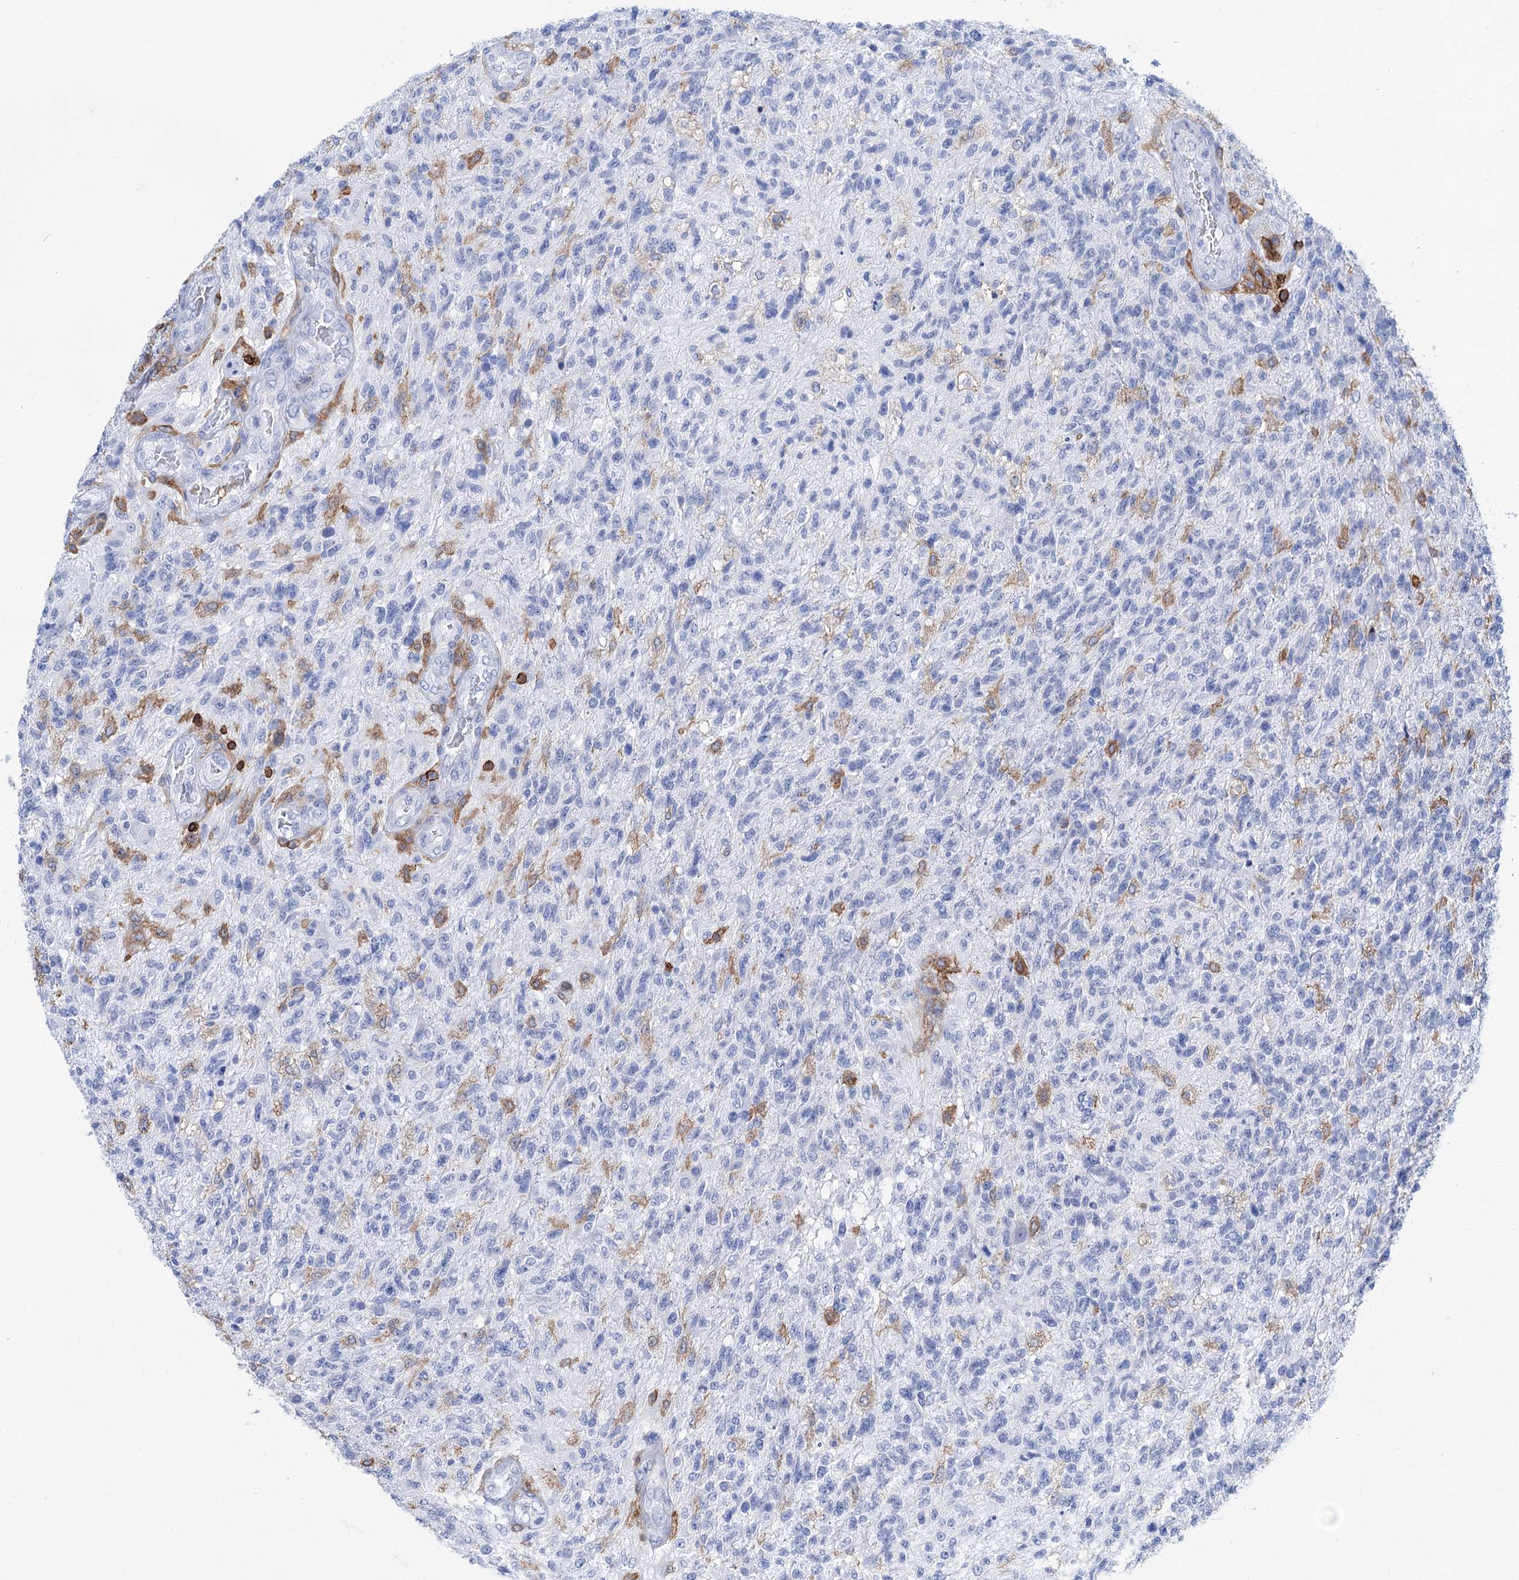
{"staining": {"intensity": "negative", "quantity": "none", "location": "none"}, "tissue": "glioma", "cell_type": "Tumor cells", "image_type": "cancer", "snomed": [{"axis": "morphology", "description": "Glioma, malignant, High grade"}, {"axis": "topography", "description": "Brain"}], "caption": "Glioma was stained to show a protein in brown. There is no significant expression in tumor cells. (DAB IHC with hematoxylin counter stain).", "gene": "DEF6", "patient": {"sex": "male", "age": 56}}